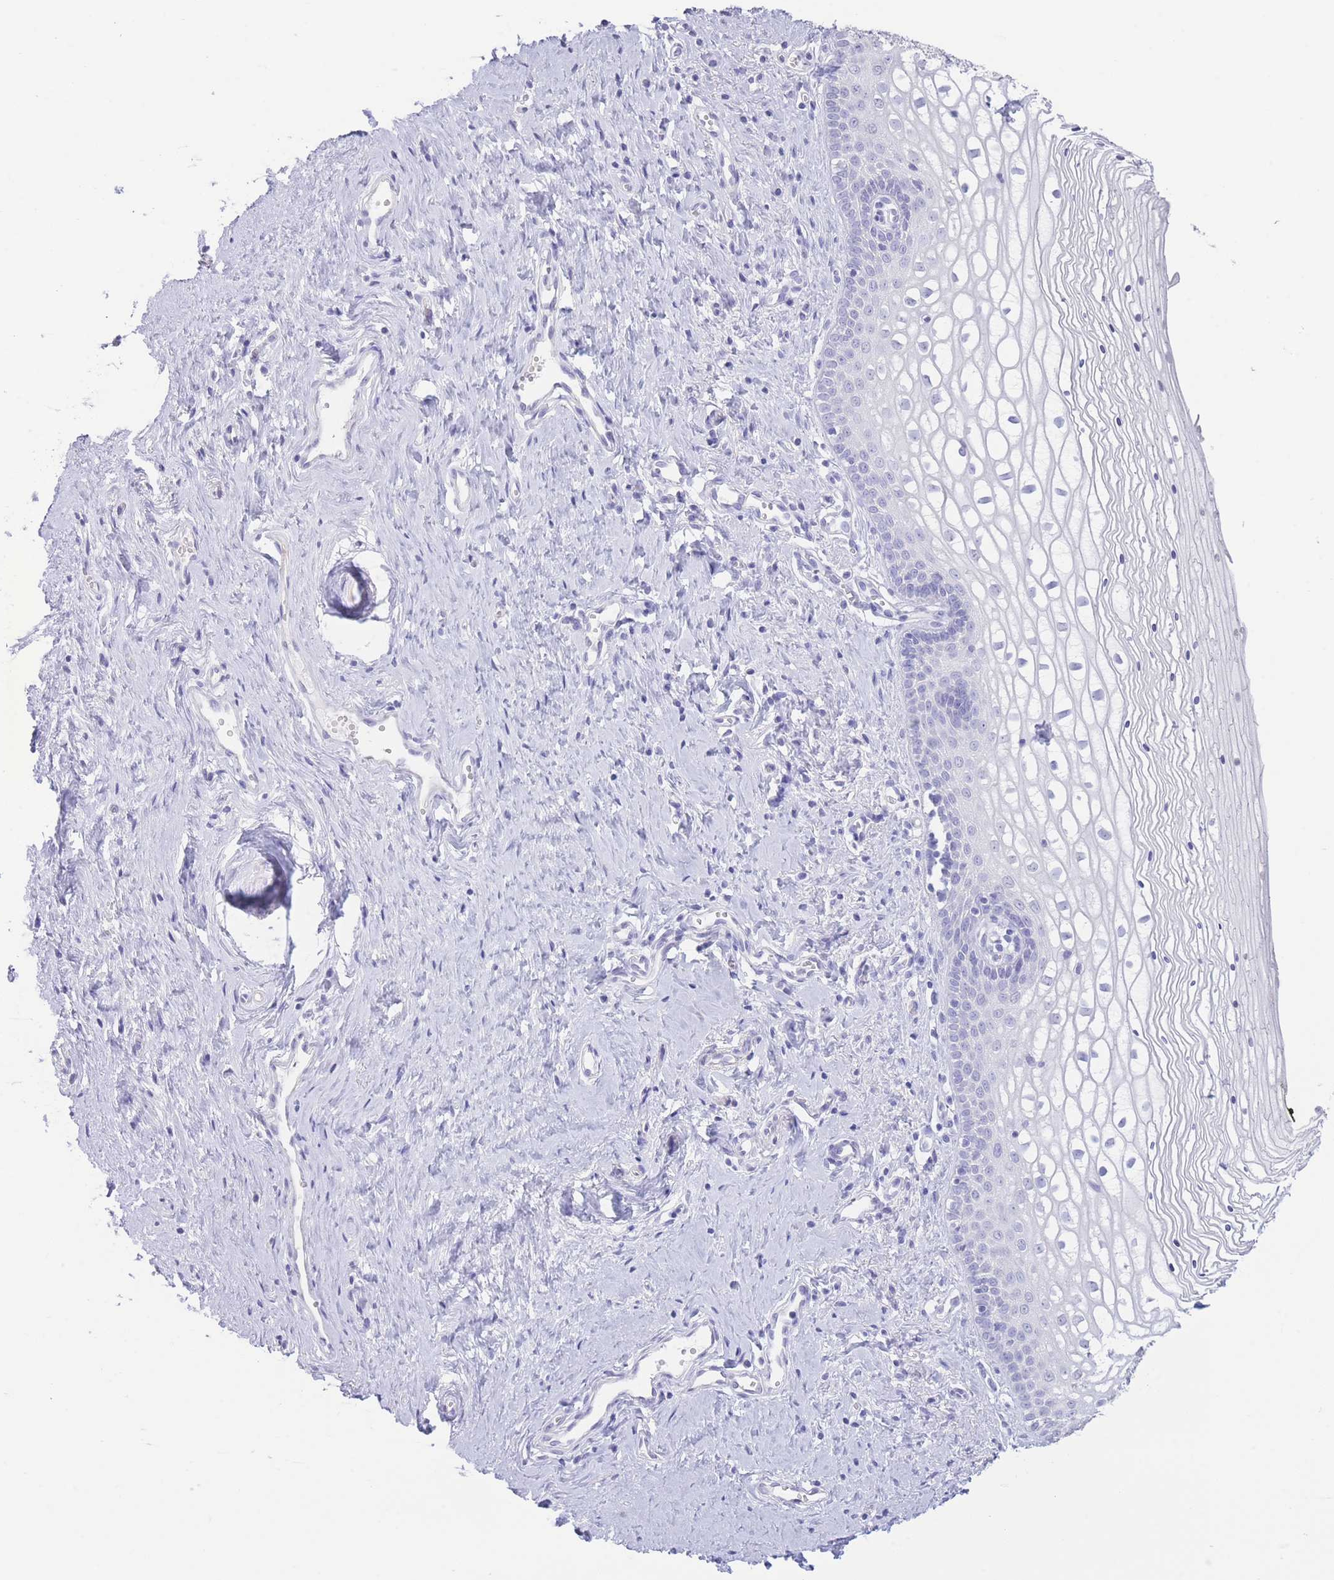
{"staining": {"intensity": "negative", "quantity": "none", "location": "none"}, "tissue": "vagina", "cell_type": "Squamous epithelial cells", "image_type": "normal", "snomed": [{"axis": "morphology", "description": "Normal tissue, NOS"}, {"axis": "topography", "description": "Vagina"}], "caption": "Micrograph shows no protein staining in squamous epithelial cells of unremarkable vagina.", "gene": "PKLR", "patient": {"sex": "female", "age": 59}}